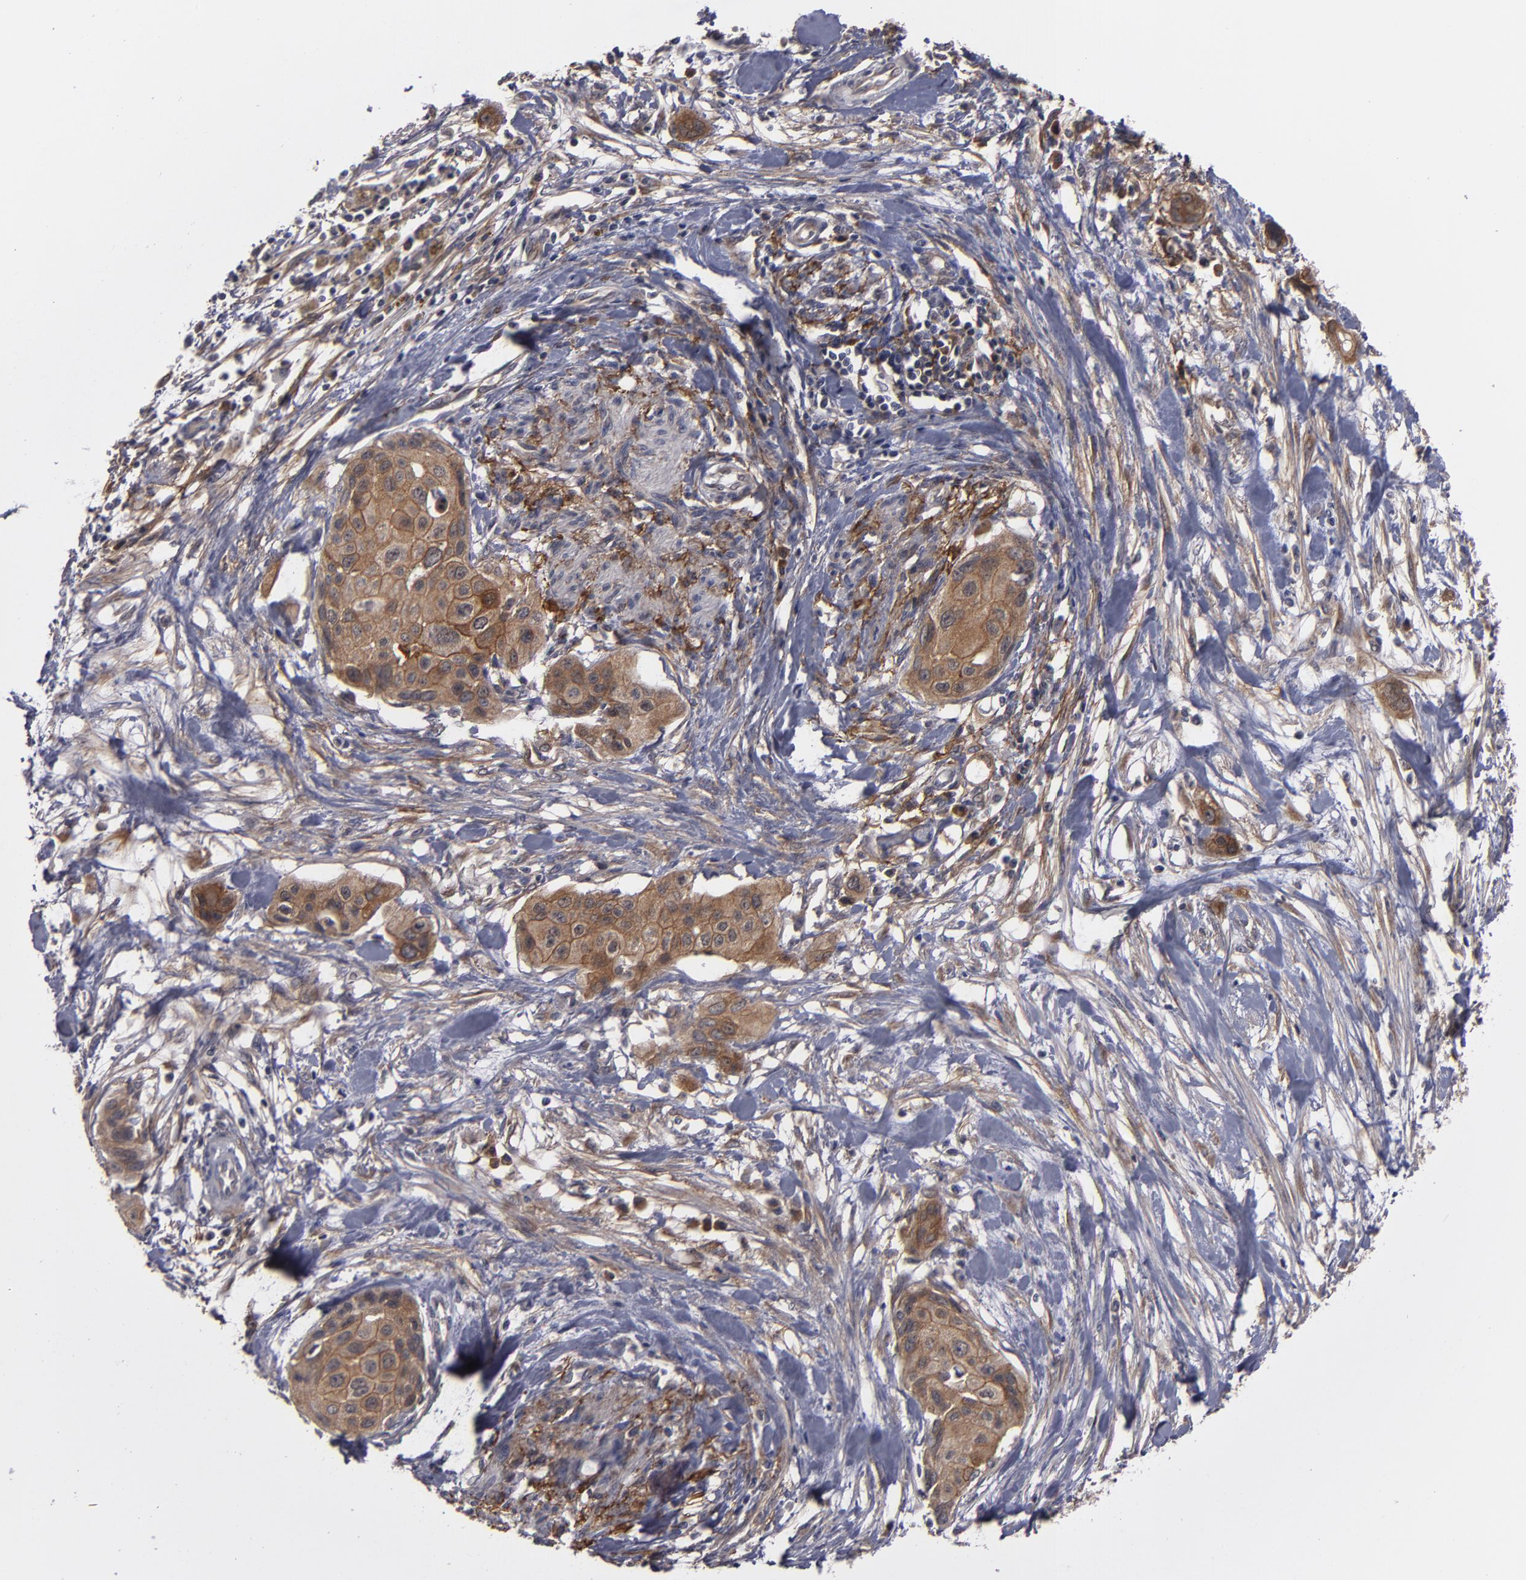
{"staining": {"intensity": "moderate", "quantity": ">75%", "location": "cytoplasmic/membranous"}, "tissue": "pancreatic cancer", "cell_type": "Tumor cells", "image_type": "cancer", "snomed": [{"axis": "morphology", "description": "Adenocarcinoma, NOS"}, {"axis": "topography", "description": "Pancreas"}], "caption": "Approximately >75% of tumor cells in human pancreatic cancer (adenocarcinoma) display moderate cytoplasmic/membranous protein positivity as visualized by brown immunohistochemical staining.", "gene": "BMP6", "patient": {"sex": "female", "age": 60}}